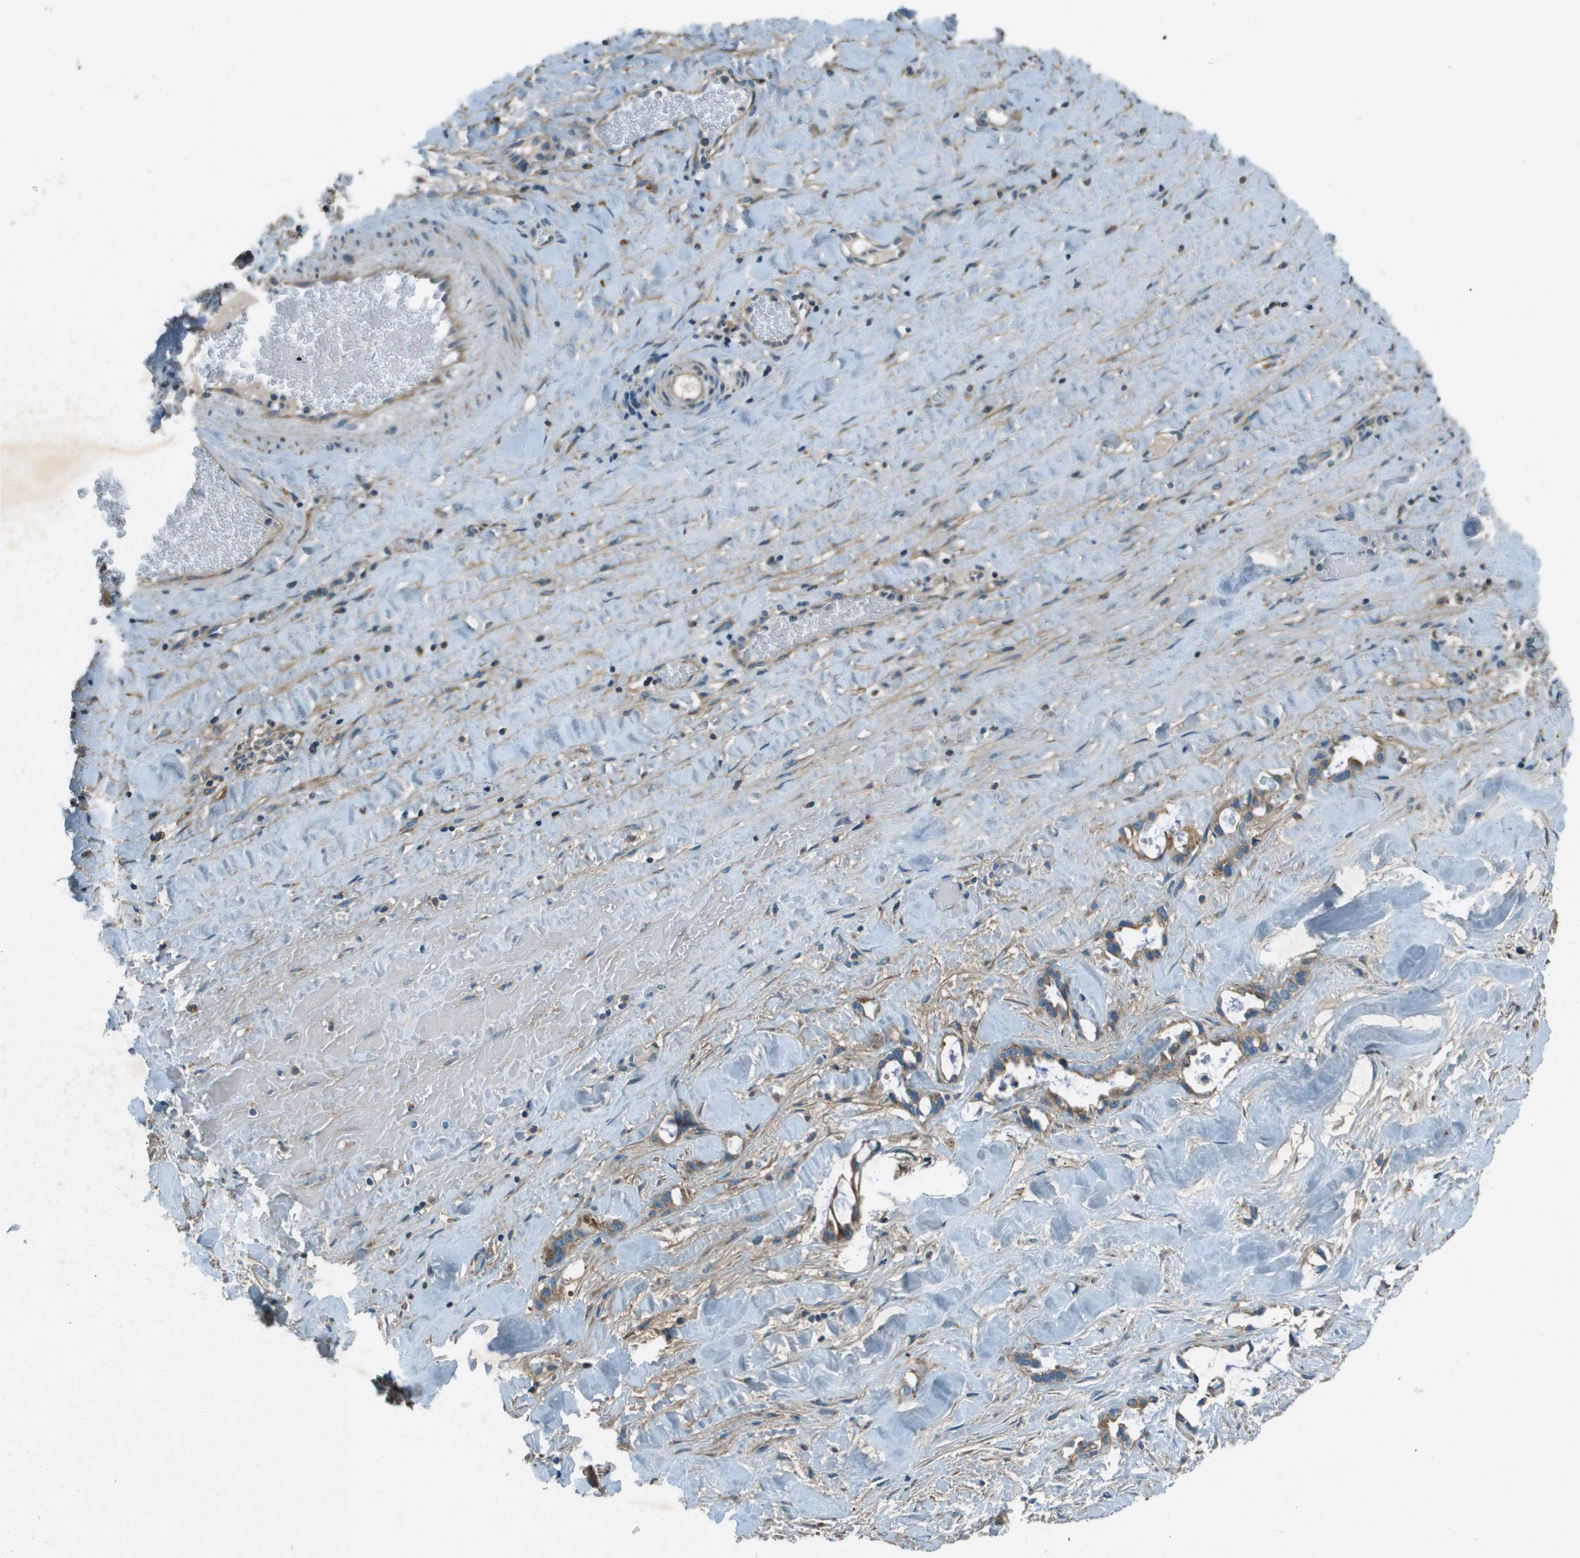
{"staining": {"intensity": "moderate", "quantity": ">75%", "location": "cytoplasmic/membranous"}, "tissue": "liver cancer", "cell_type": "Tumor cells", "image_type": "cancer", "snomed": [{"axis": "morphology", "description": "Cholangiocarcinoma"}, {"axis": "topography", "description": "Liver"}], "caption": "The image displays staining of liver cancer (cholangiocarcinoma), revealing moderate cytoplasmic/membranous protein expression (brown color) within tumor cells. The staining was performed using DAB, with brown indicating positive protein expression. Nuclei are stained blue with hematoxylin.", "gene": "MIGA1", "patient": {"sex": "female", "age": 65}}